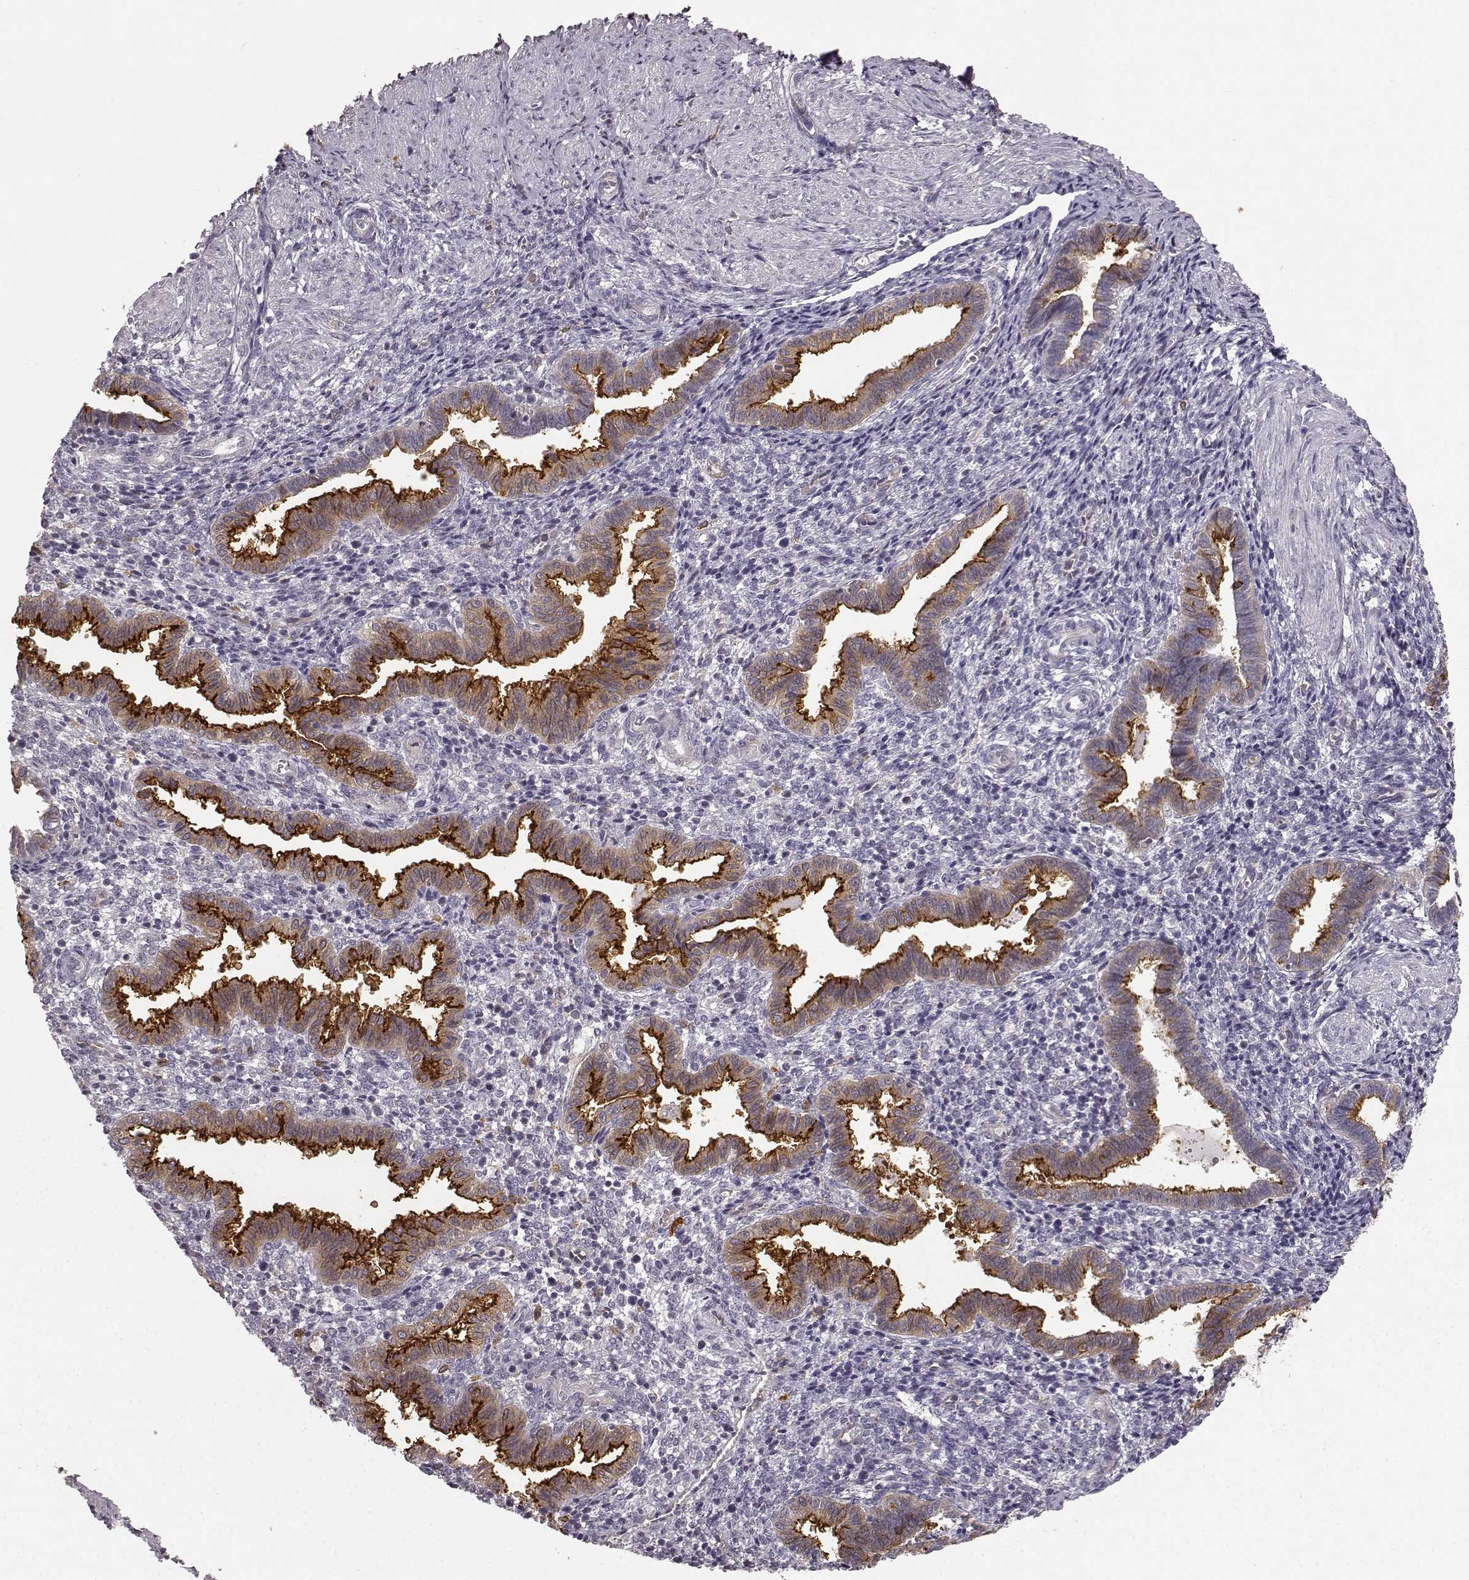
{"staining": {"intensity": "negative", "quantity": "none", "location": "none"}, "tissue": "endometrium", "cell_type": "Cells in endometrial stroma", "image_type": "normal", "snomed": [{"axis": "morphology", "description": "Normal tissue, NOS"}, {"axis": "topography", "description": "Endometrium"}], "caption": "Endometrium stained for a protein using IHC displays no expression cells in endometrial stroma.", "gene": "GHR", "patient": {"sex": "female", "age": 37}}